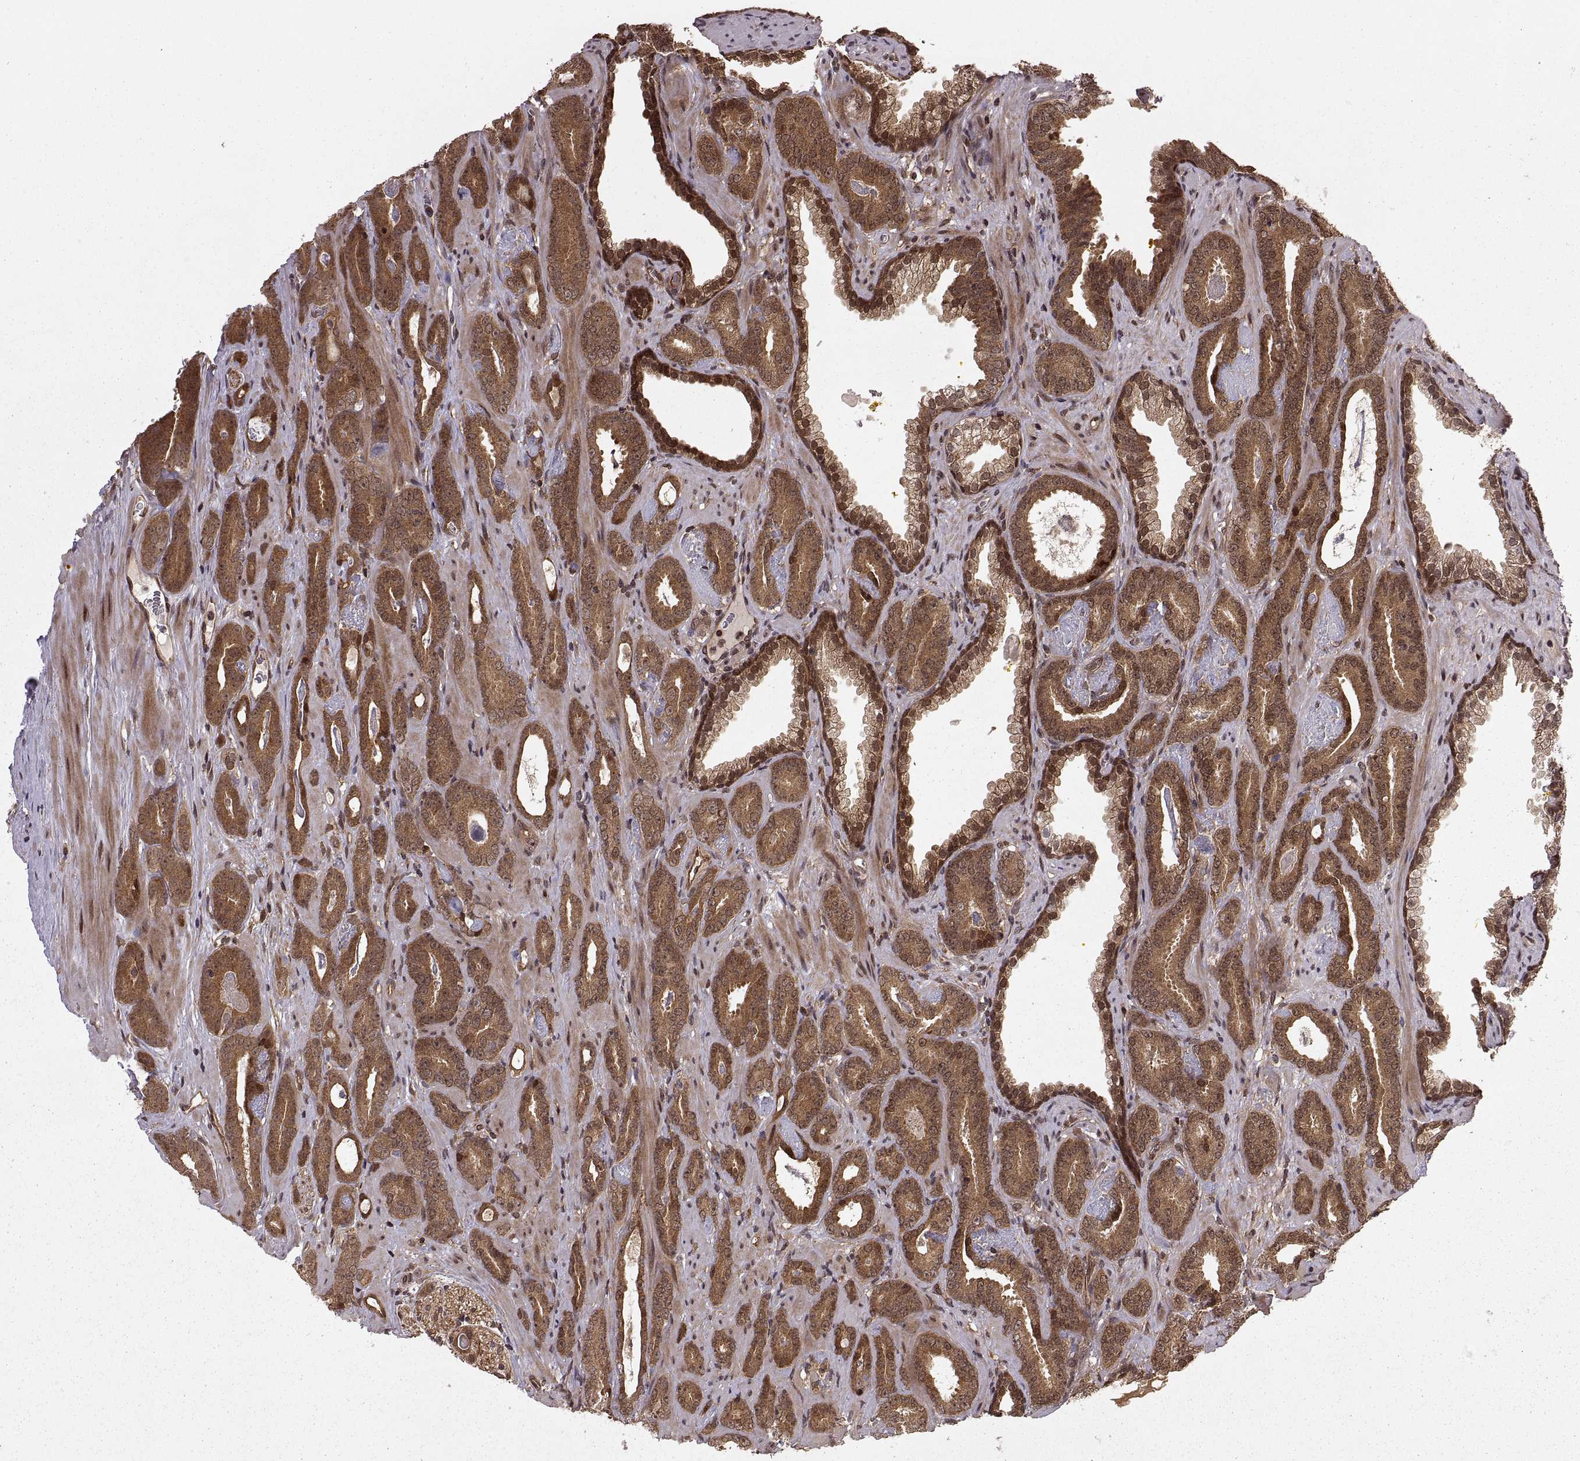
{"staining": {"intensity": "strong", "quantity": ">75%", "location": "cytoplasmic/membranous"}, "tissue": "prostate cancer", "cell_type": "Tumor cells", "image_type": "cancer", "snomed": [{"axis": "morphology", "description": "Adenocarcinoma, Medium grade"}, {"axis": "topography", "description": "Prostate and seminal vesicle, NOS"}, {"axis": "topography", "description": "Prostate"}], "caption": "Human prostate medium-grade adenocarcinoma stained with a protein marker exhibits strong staining in tumor cells.", "gene": "DEDD", "patient": {"sex": "male", "age": 54}}